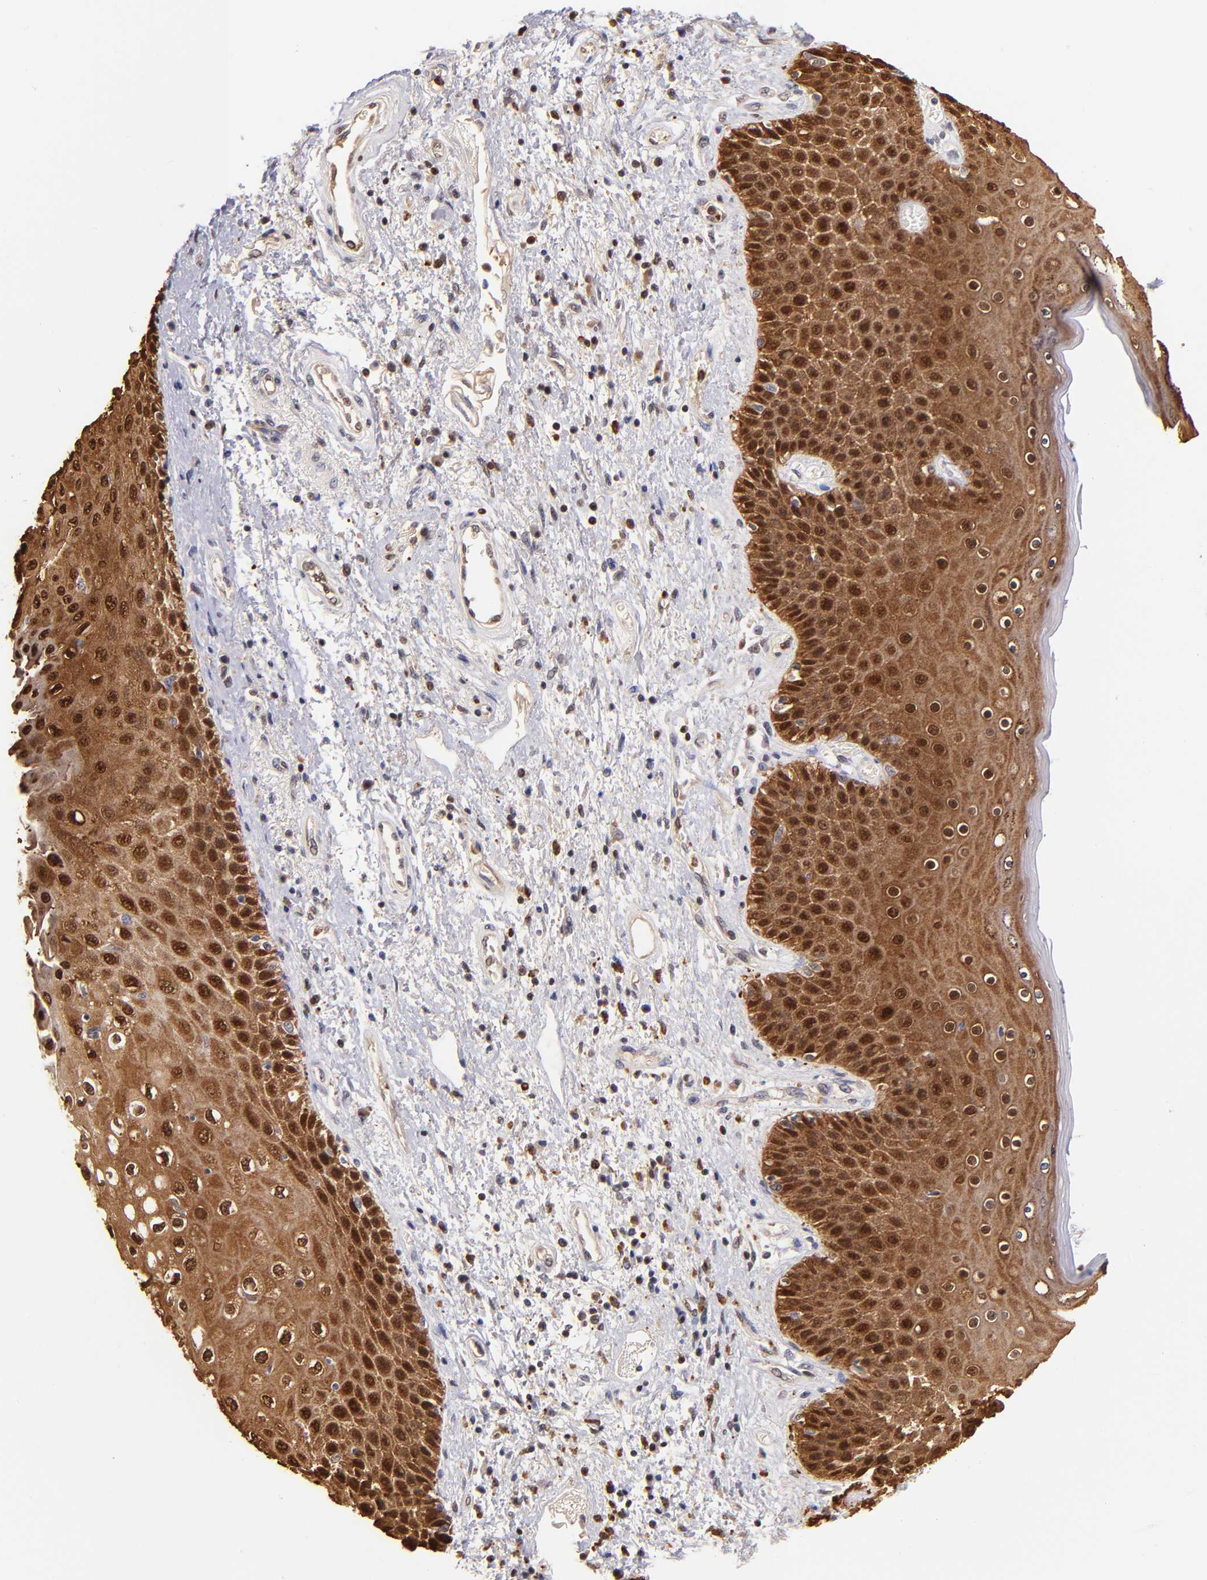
{"staining": {"intensity": "strong", "quantity": ">75%", "location": "cytoplasmic/membranous,nuclear"}, "tissue": "skin", "cell_type": "Epidermal cells", "image_type": "normal", "snomed": [{"axis": "morphology", "description": "Normal tissue, NOS"}, {"axis": "topography", "description": "Anal"}], "caption": "Immunohistochemistry (IHC) image of normal human skin stained for a protein (brown), which reveals high levels of strong cytoplasmic/membranous,nuclear positivity in about >75% of epidermal cells.", "gene": "YWHAB", "patient": {"sex": "female", "age": 46}}